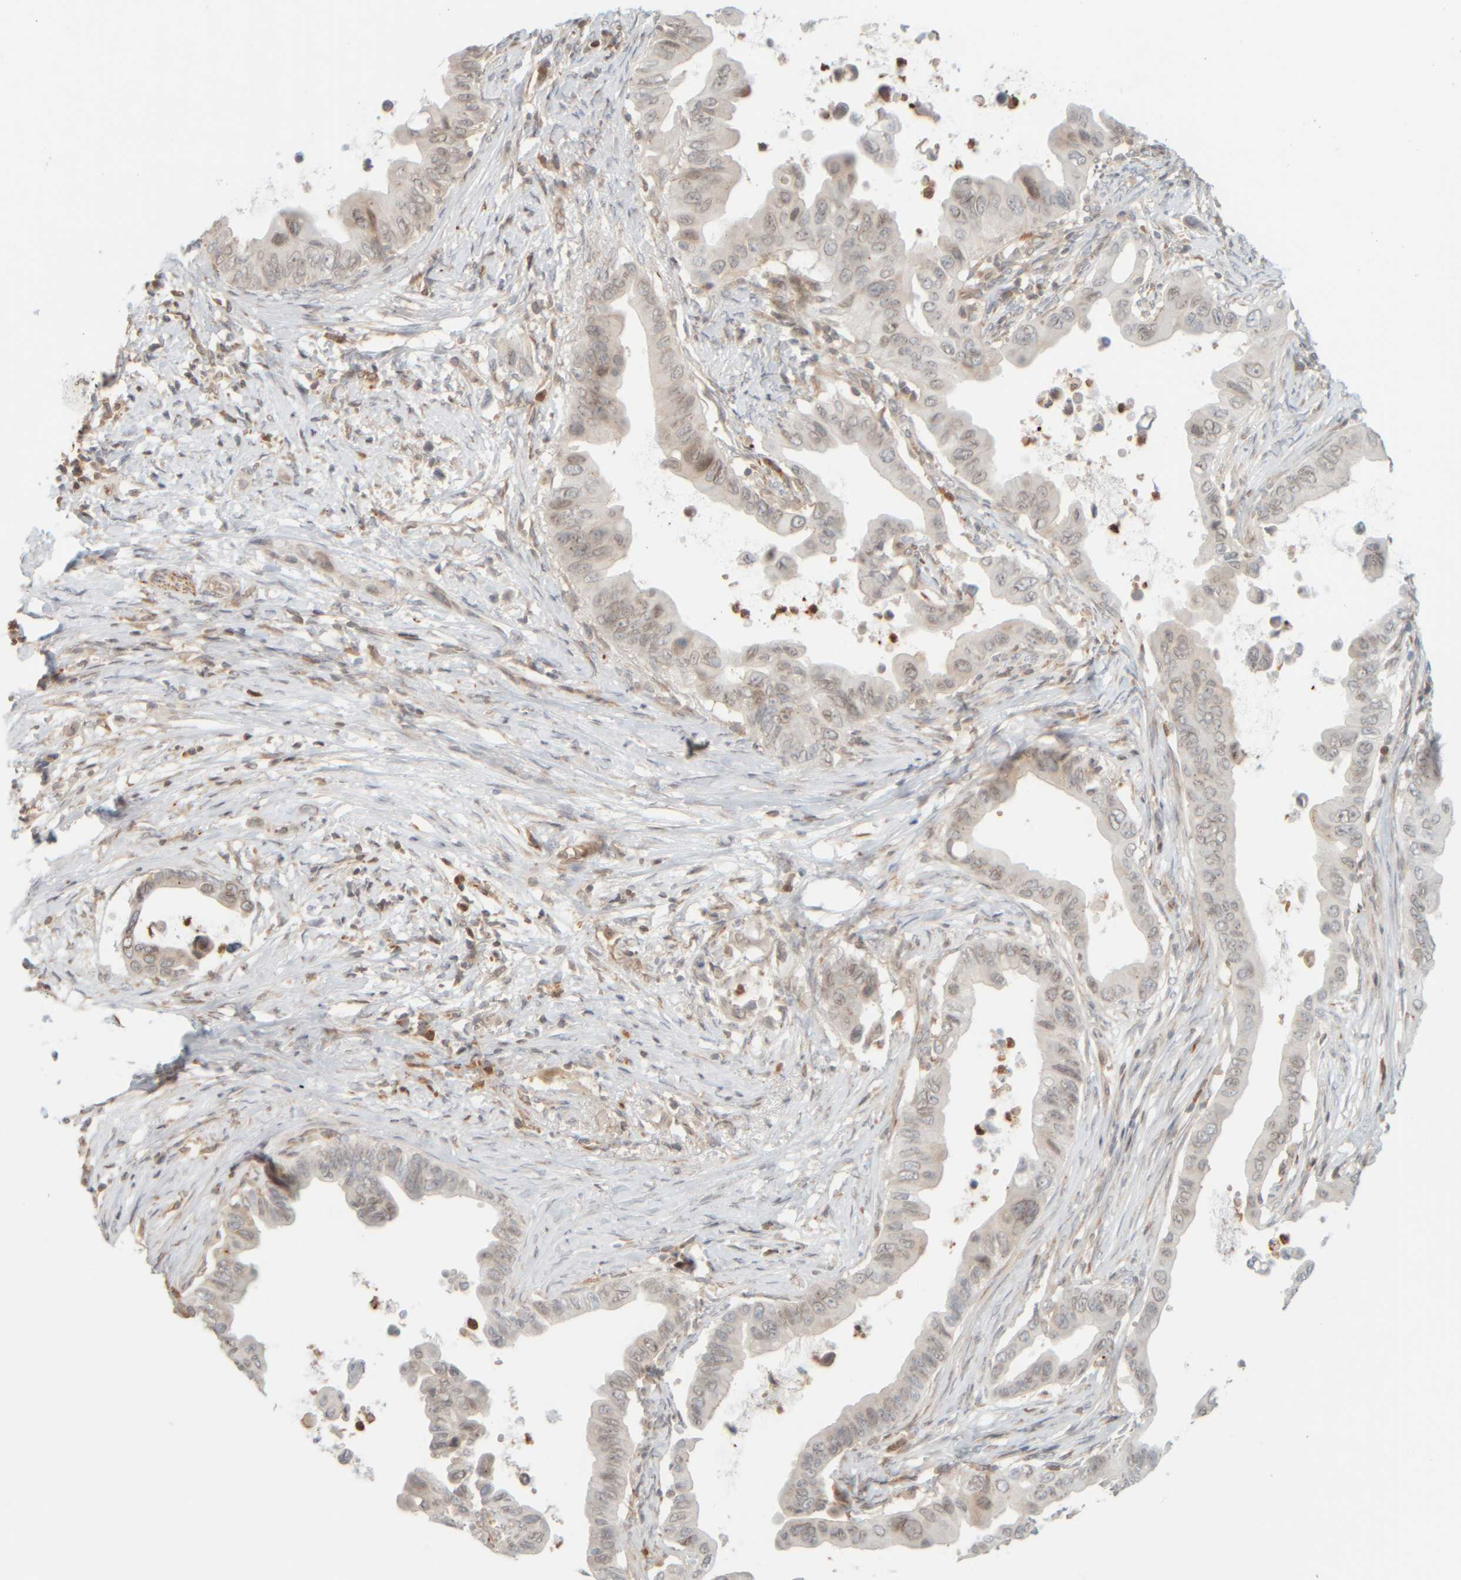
{"staining": {"intensity": "weak", "quantity": "25%-75%", "location": "cytoplasmic/membranous,nuclear"}, "tissue": "pancreatic cancer", "cell_type": "Tumor cells", "image_type": "cancer", "snomed": [{"axis": "morphology", "description": "Adenocarcinoma, NOS"}, {"axis": "topography", "description": "Pancreas"}], "caption": "Tumor cells show low levels of weak cytoplasmic/membranous and nuclear expression in about 25%-75% of cells in human pancreatic cancer. The protein is shown in brown color, while the nuclei are stained blue.", "gene": "PTGES3L-AARSD1", "patient": {"sex": "female", "age": 72}}